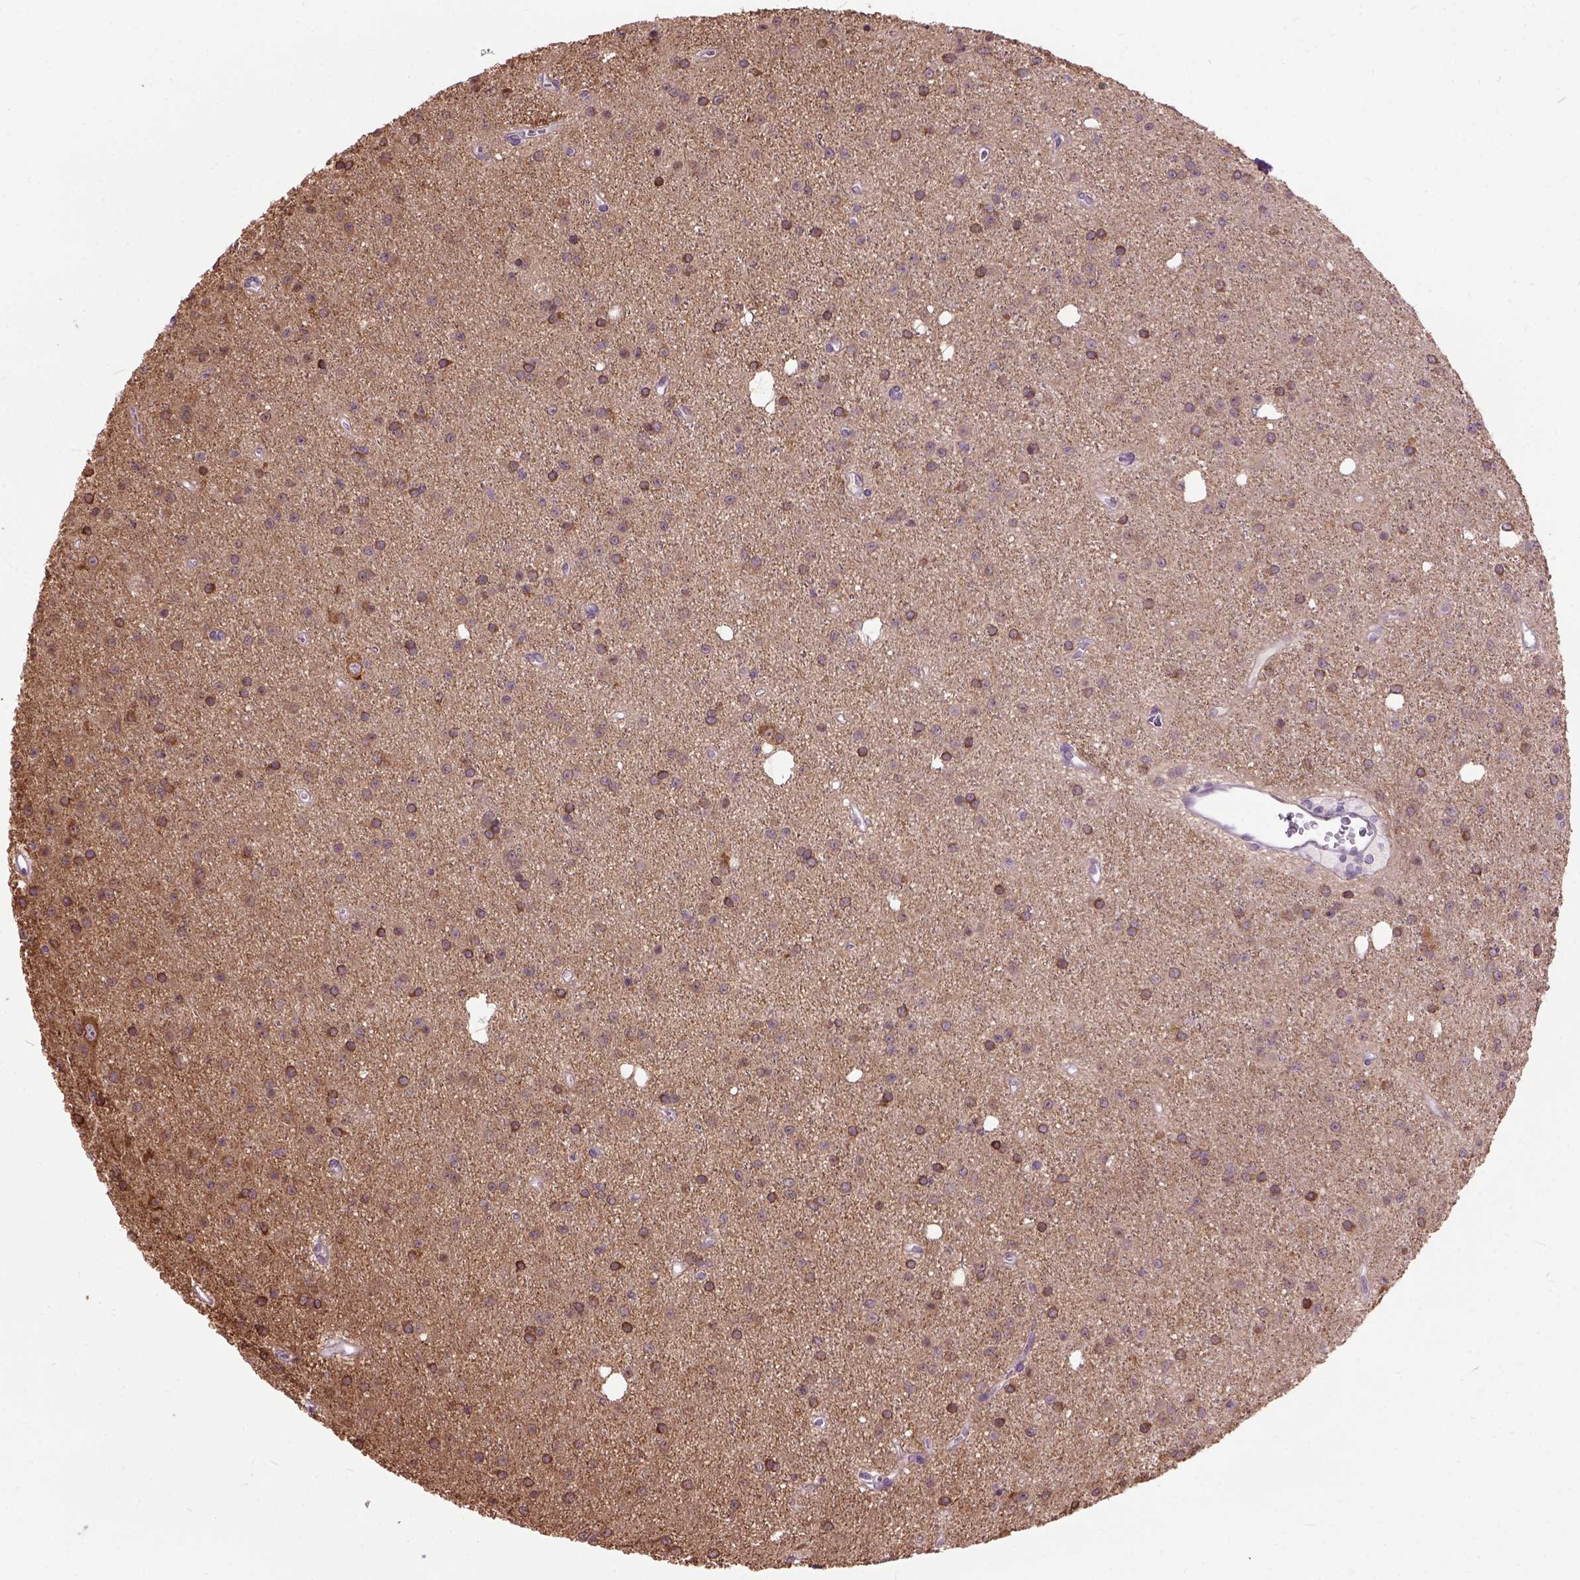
{"staining": {"intensity": "moderate", "quantity": "25%-75%", "location": "cytoplasmic/membranous"}, "tissue": "glioma", "cell_type": "Tumor cells", "image_type": "cancer", "snomed": [{"axis": "morphology", "description": "Glioma, malignant, Low grade"}, {"axis": "topography", "description": "Brain"}], "caption": "Tumor cells demonstrate medium levels of moderate cytoplasmic/membranous expression in about 25%-75% of cells in human glioma. The protein is stained brown, and the nuclei are stained in blue (DAB (3,3'-diaminobenzidine) IHC with brightfield microscopy, high magnification).", "gene": "MAPT", "patient": {"sex": "male", "age": 27}}